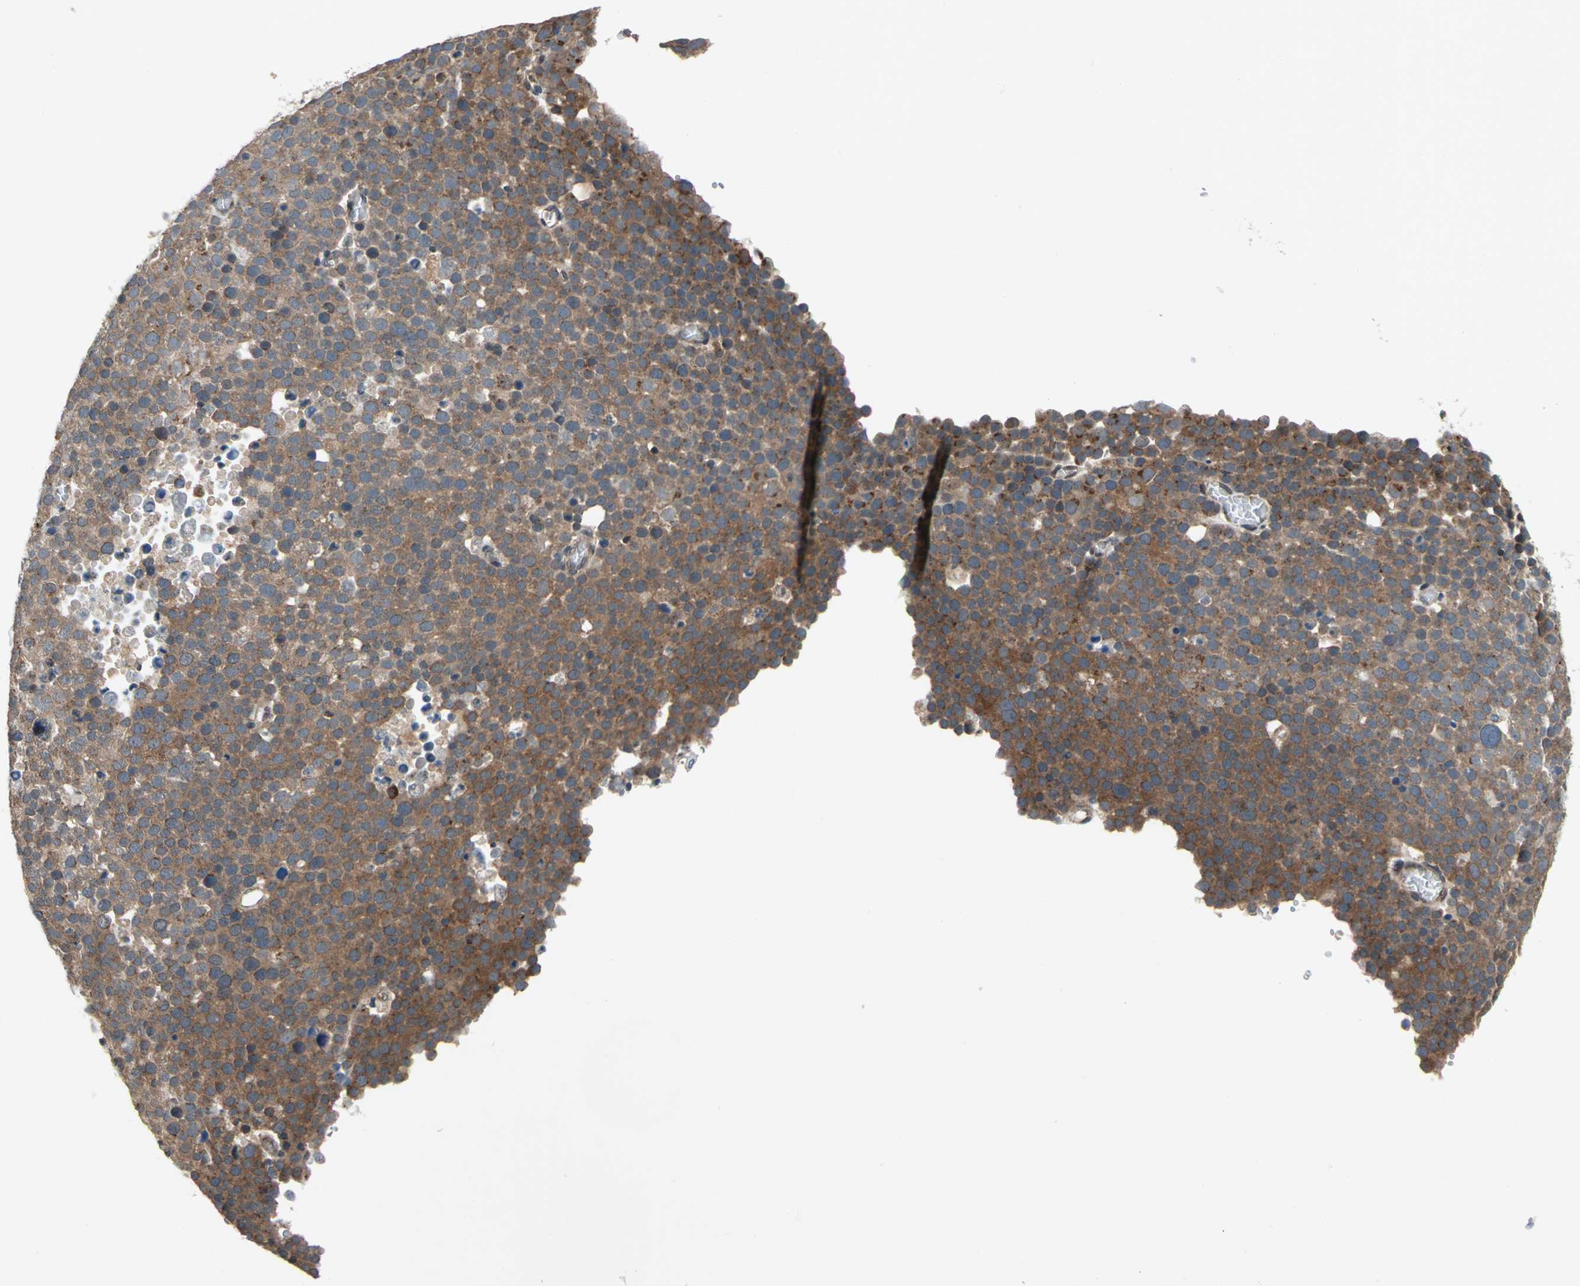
{"staining": {"intensity": "moderate", "quantity": ">75%", "location": "cytoplasmic/membranous"}, "tissue": "testis cancer", "cell_type": "Tumor cells", "image_type": "cancer", "snomed": [{"axis": "morphology", "description": "Seminoma, NOS"}, {"axis": "topography", "description": "Testis"}], "caption": "Testis cancer tissue displays moderate cytoplasmic/membranous staining in approximately >75% of tumor cells, visualized by immunohistochemistry.", "gene": "NFKBIE", "patient": {"sex": "male", "age": 71}}